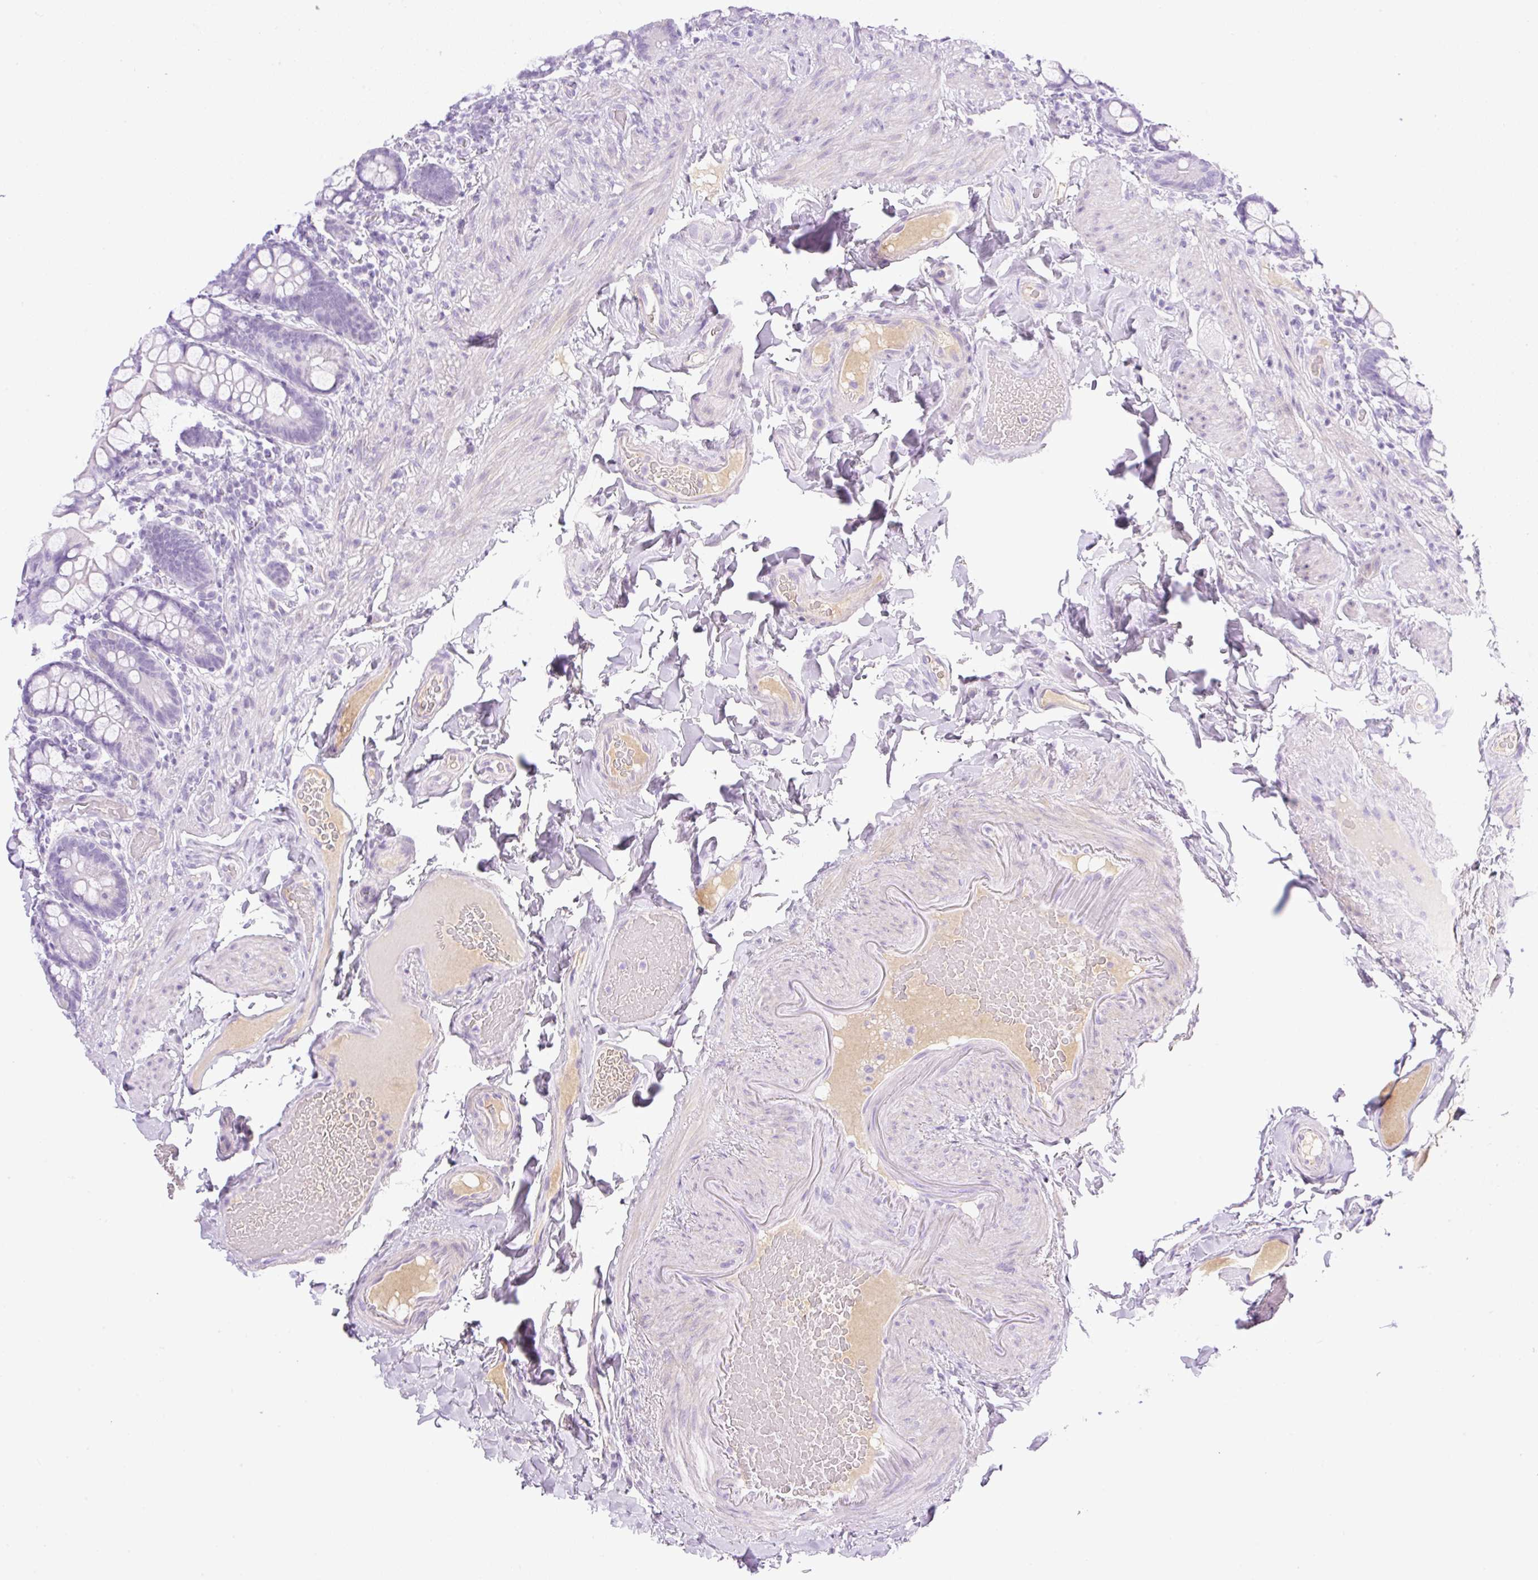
{"staining": {"intensity": "negative", "quantity": "none", "location": "none"}, "tissue": "small intestine", "cell_type": "Glandular cells", "image_type": "normal", "snomed": [{"axis": "morphology", "description": "Normal tissue, NOS"}, {"axis": "topography", "description": "Small intestine"}], "caption": "This is an immunohistochemistry (IHC) photomicrograph of unremarkable human small intestine. There is no expression in glandular cells.", "gene": "PALM3", "patient": {"sex": "male", "age": 70}}